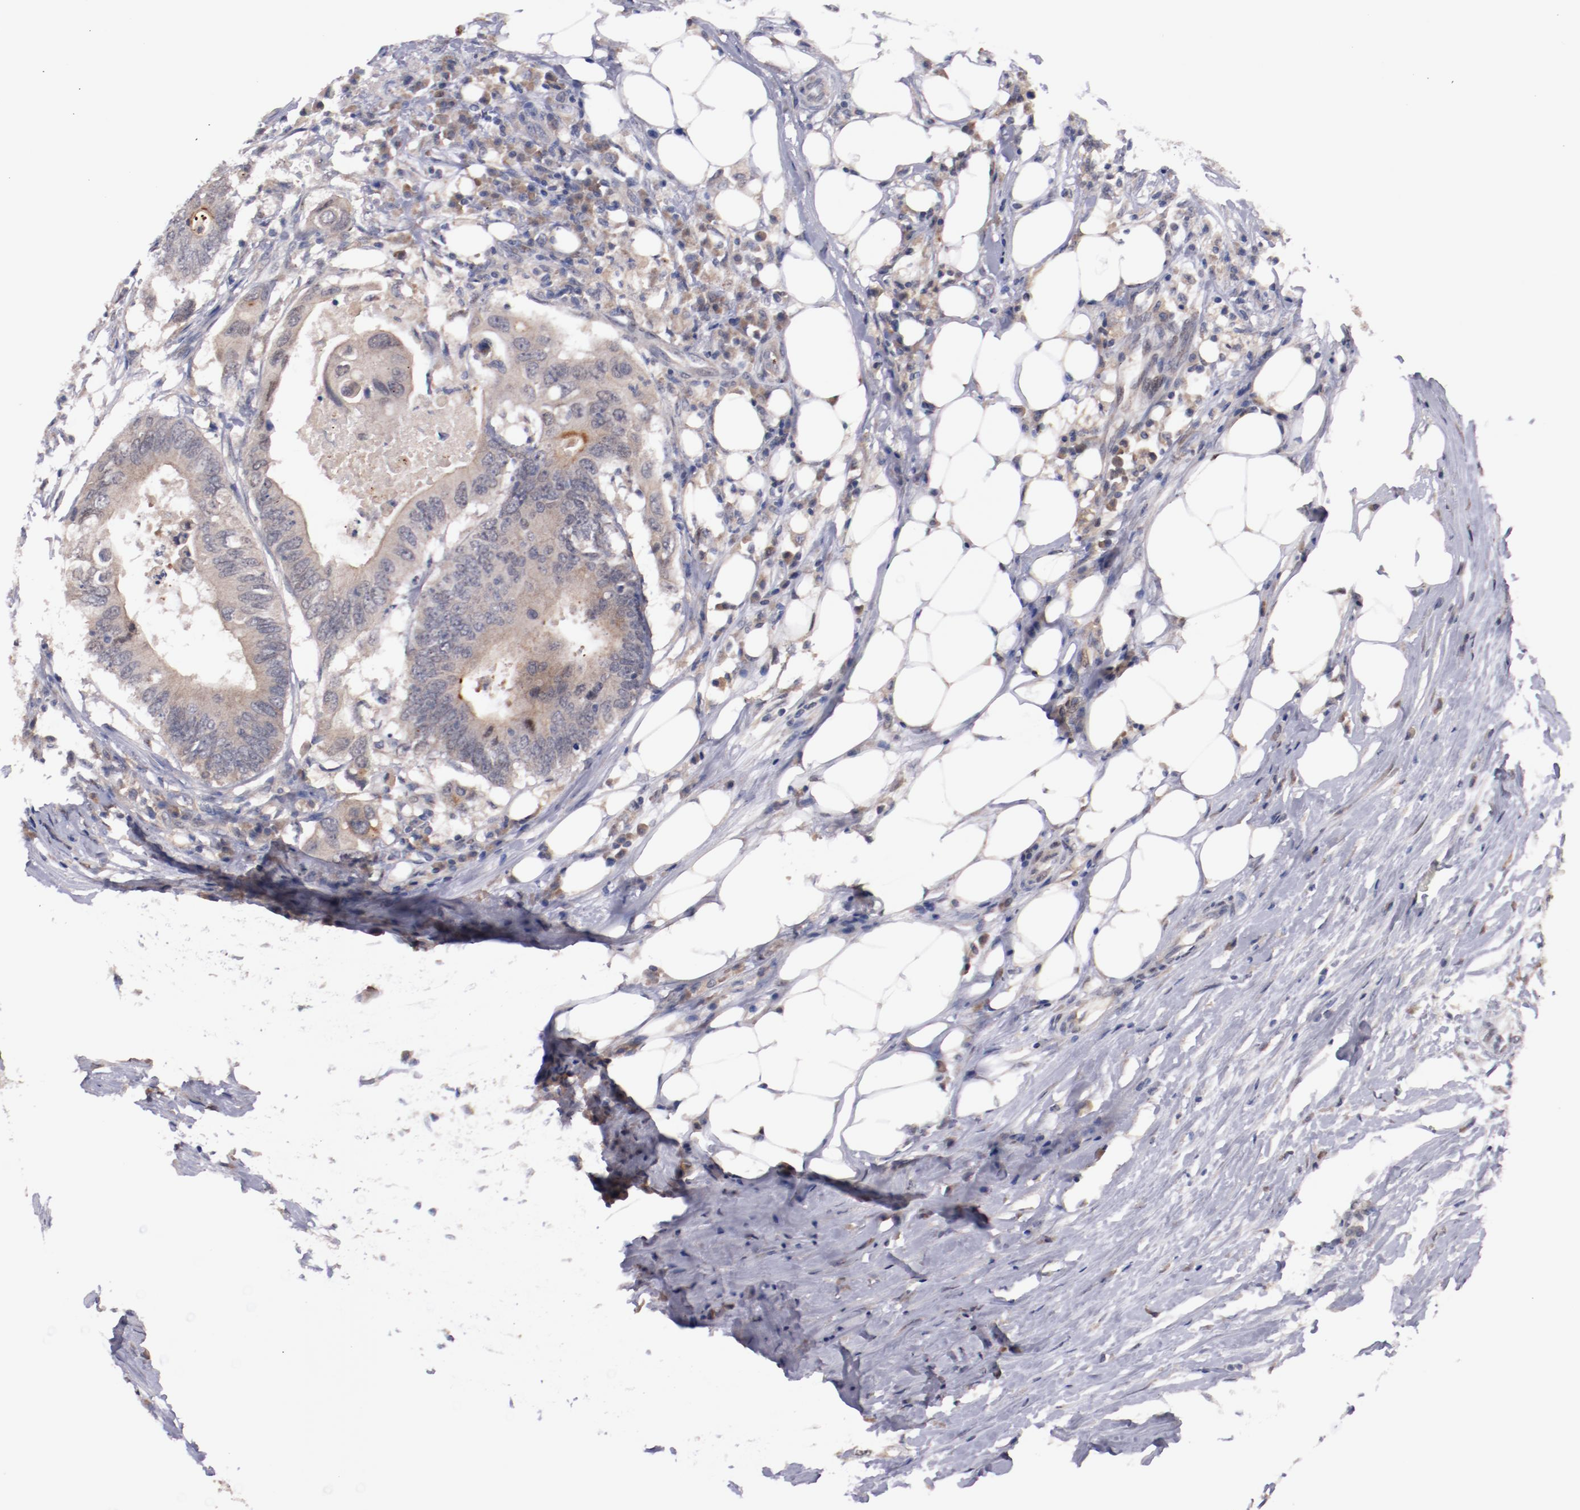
{"staining": {"intensity": "weak", "quantity": ">75%", "location": "cytoplasmic/membranous"}, "tissue": "colorectal cancer", "cell_type": "Tumor cells", "image_type": "cancer", "snomed": [{"axis": "morphology", "description": "Adenocarcinoma, NOS"}, {"axis": "topography", "description": "Colon"}], "caption": "There is low levels of weak cytoplasmic/membranous staining in tumor cells of colorectal adenocarcinoma, as demonstrated by immunohistochemical staining (brown color).", "gene": "FAM81A", "patient": {"sex": "male", "age": 71}}